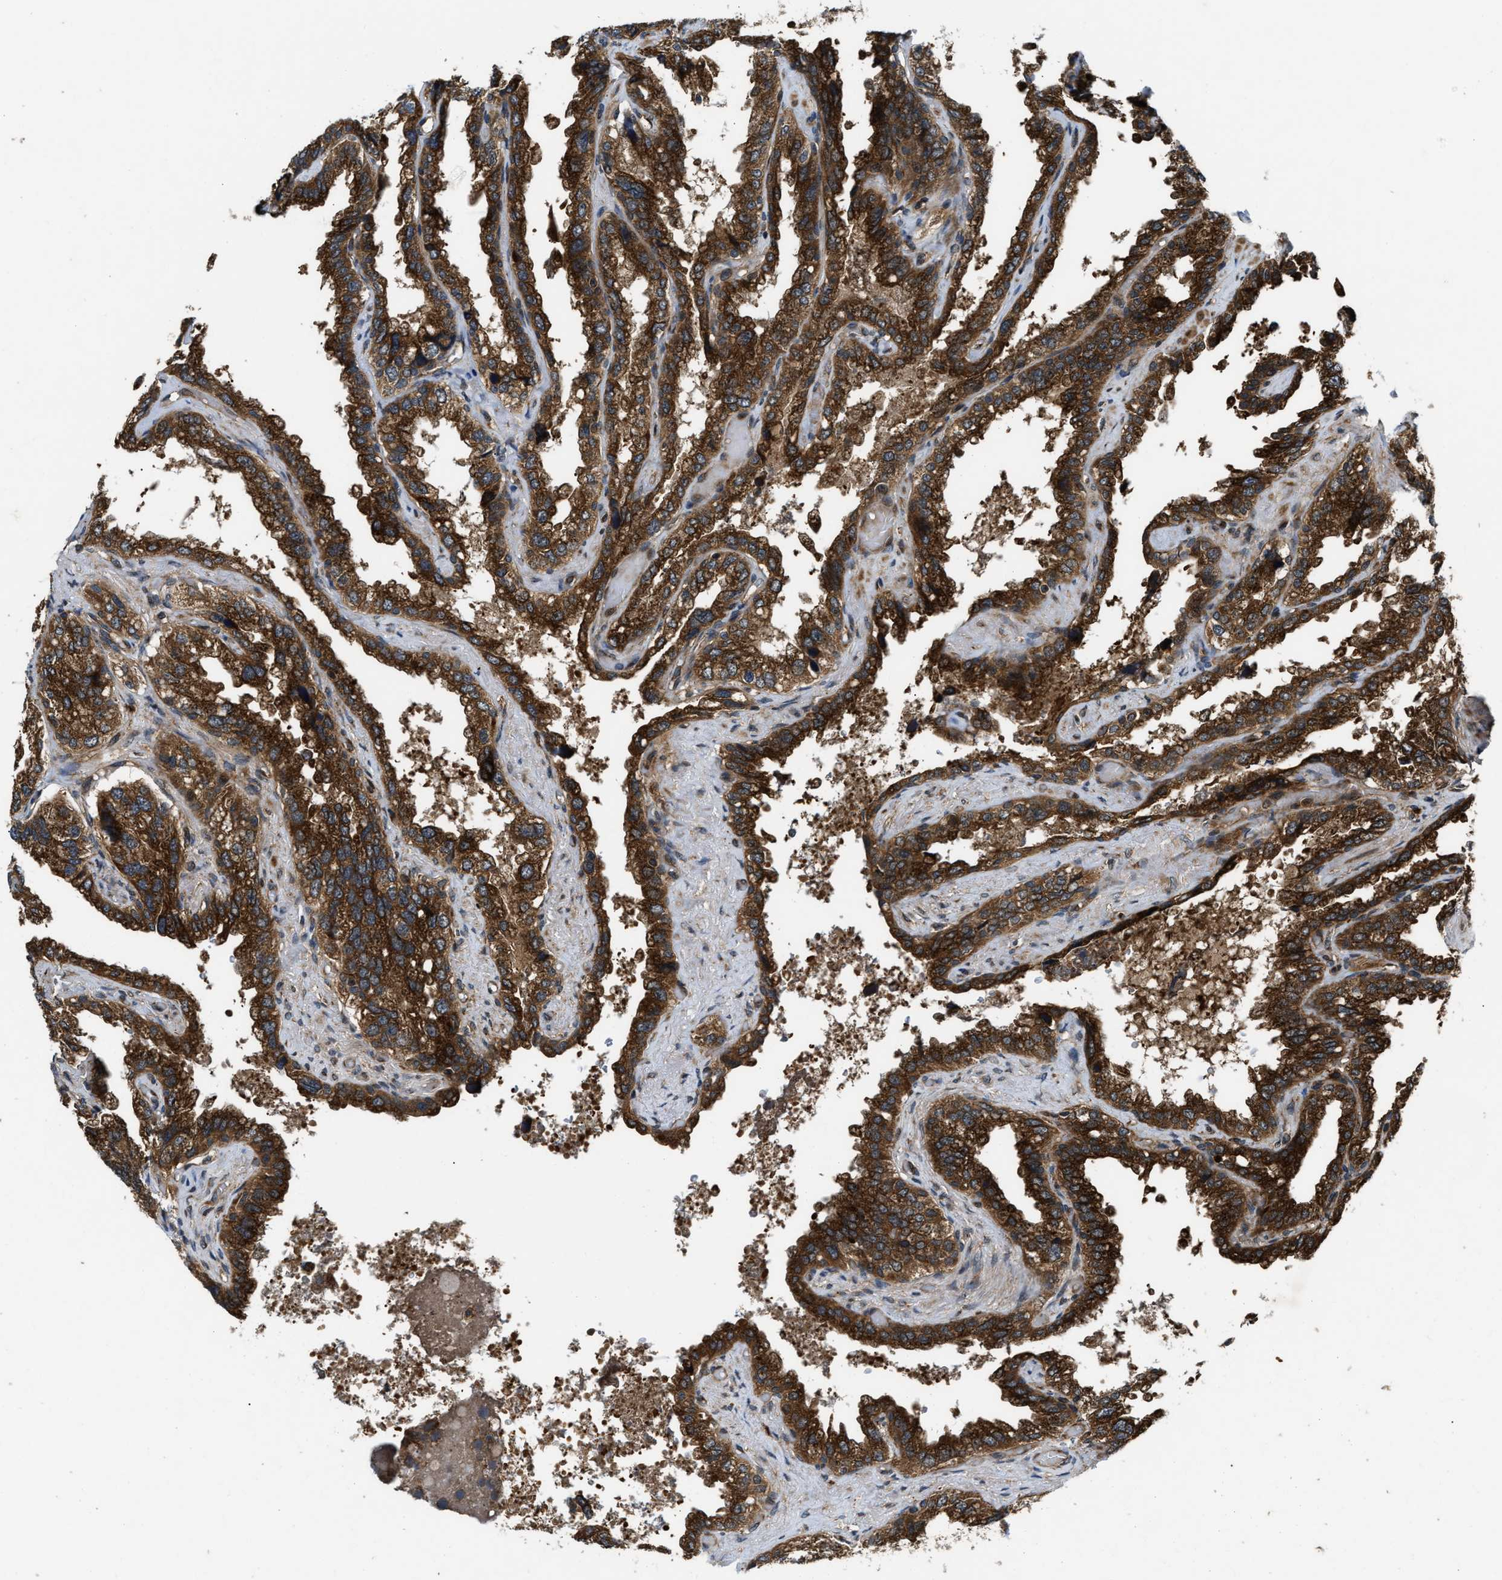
{"staining": {"intensity": "strong", "quantity": ">75%", "location": "cytoplasmic/membranous"}, "tissue": "seminal vesicle", "cell_type": "Glandular cells", "image_type": "normal", "snomed": [{"axis": "morphology", "description": "Normal tissue, NOS"}, {"axis": "topography", "description": "Seminal veicle"}], "caption": "This micrograph exhibits immunohistochemistry staining of unremarkable human seminal vesicle, with high strong cytoplasmic/membranous expression in about >75% of glandular cells.", "gene": "PNPLA8", "patient": {"sex": "male", "age": 68}}